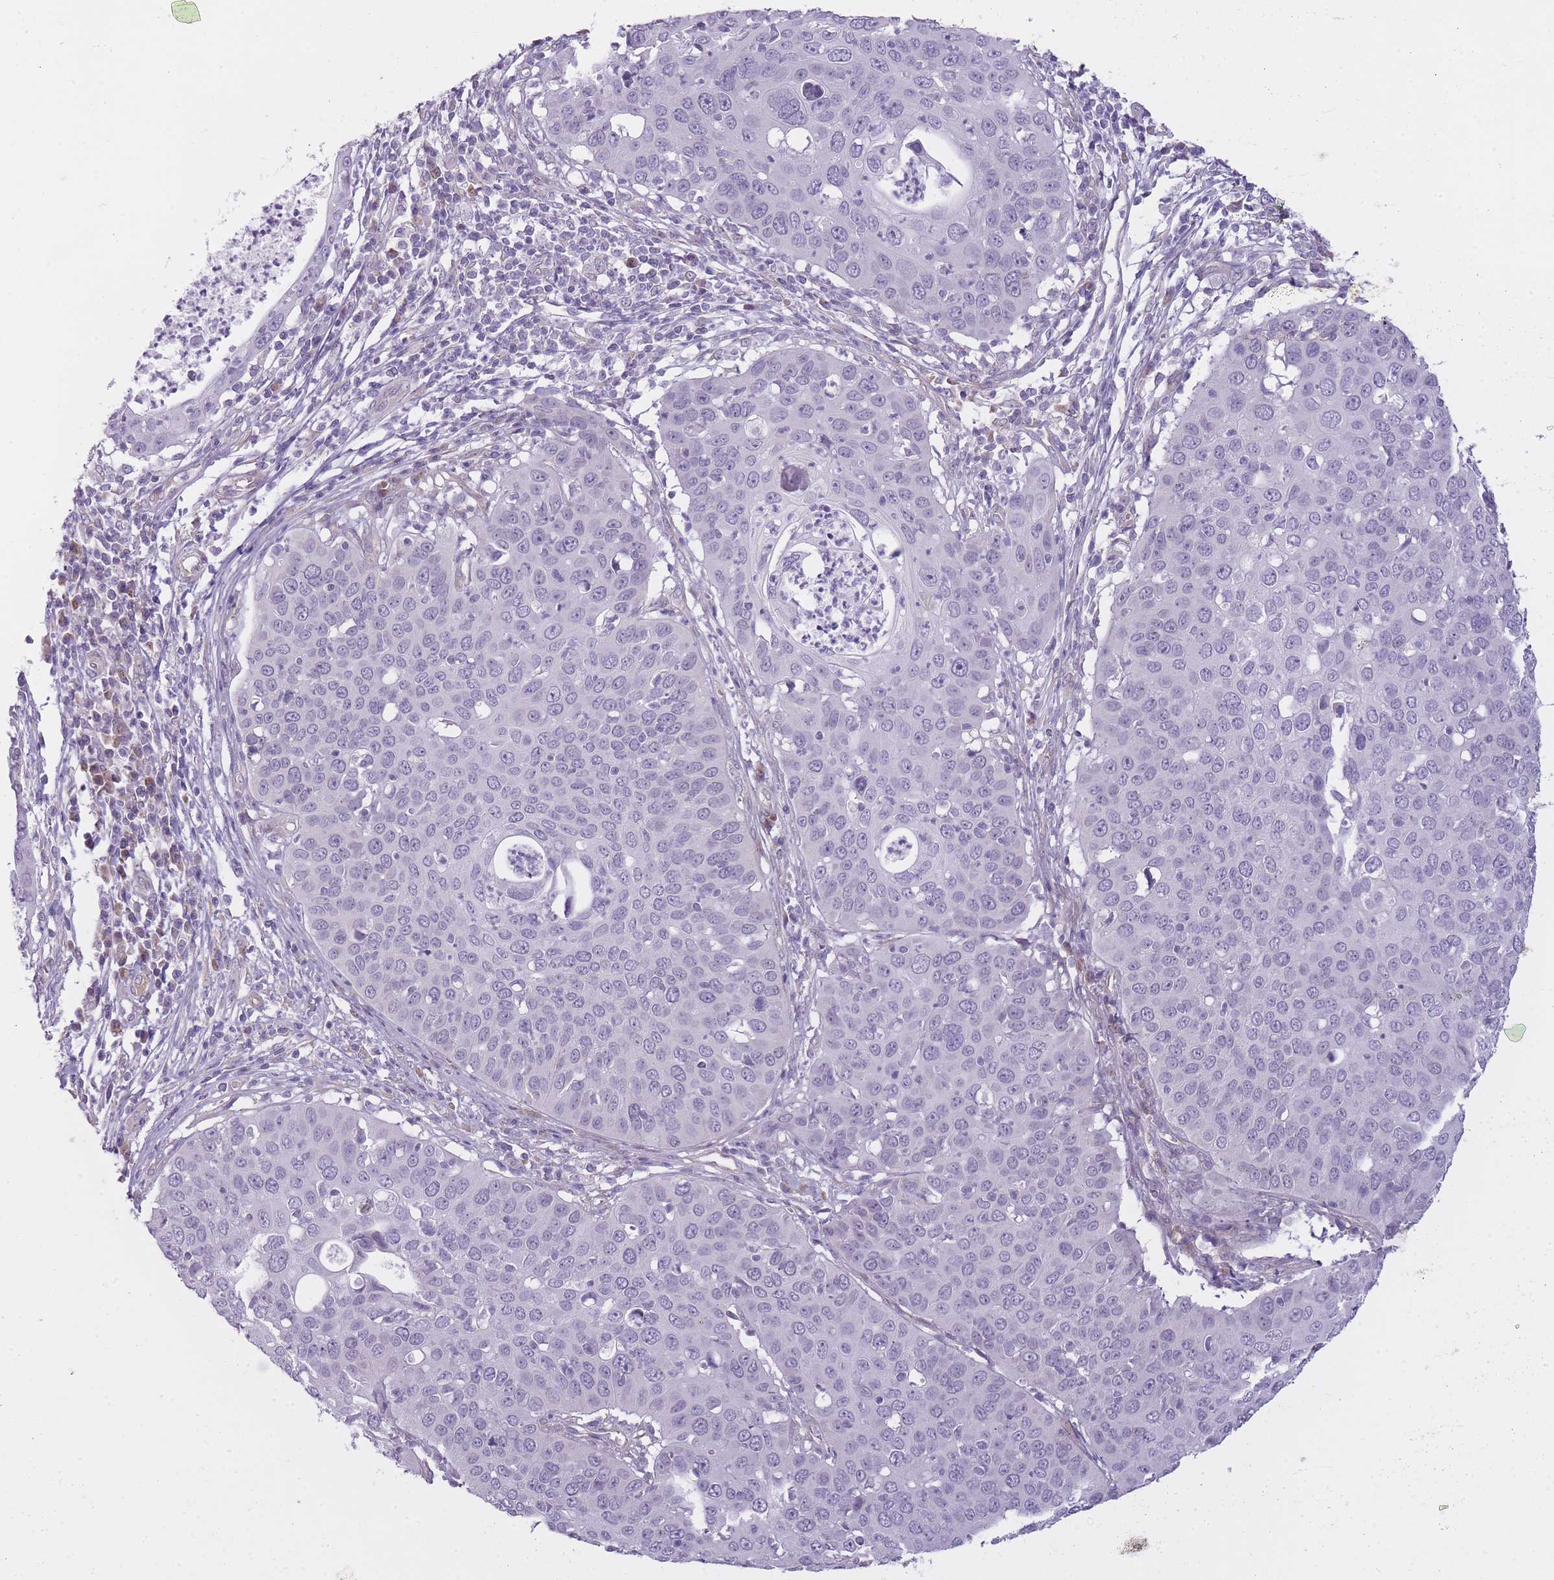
{"staining": {"intensity": "negative", "quantity": "none", "location": "none"}, "tissue": "cervical cancer", "cell_type": "Tumor cells", "image_type": "cancer", "snomed": [{"axis": "morphology", "description": "Squamous cell carcinoma, NOS"}, {"axis": "topography", "description": "Cervix"}], "caption": "Histopathology image shows no significant protein expression in tumor cells of squamous cell carcinoma (cervical).", "gene": "PGRMC2", "patient": {"sex": "female", "age": 36}}